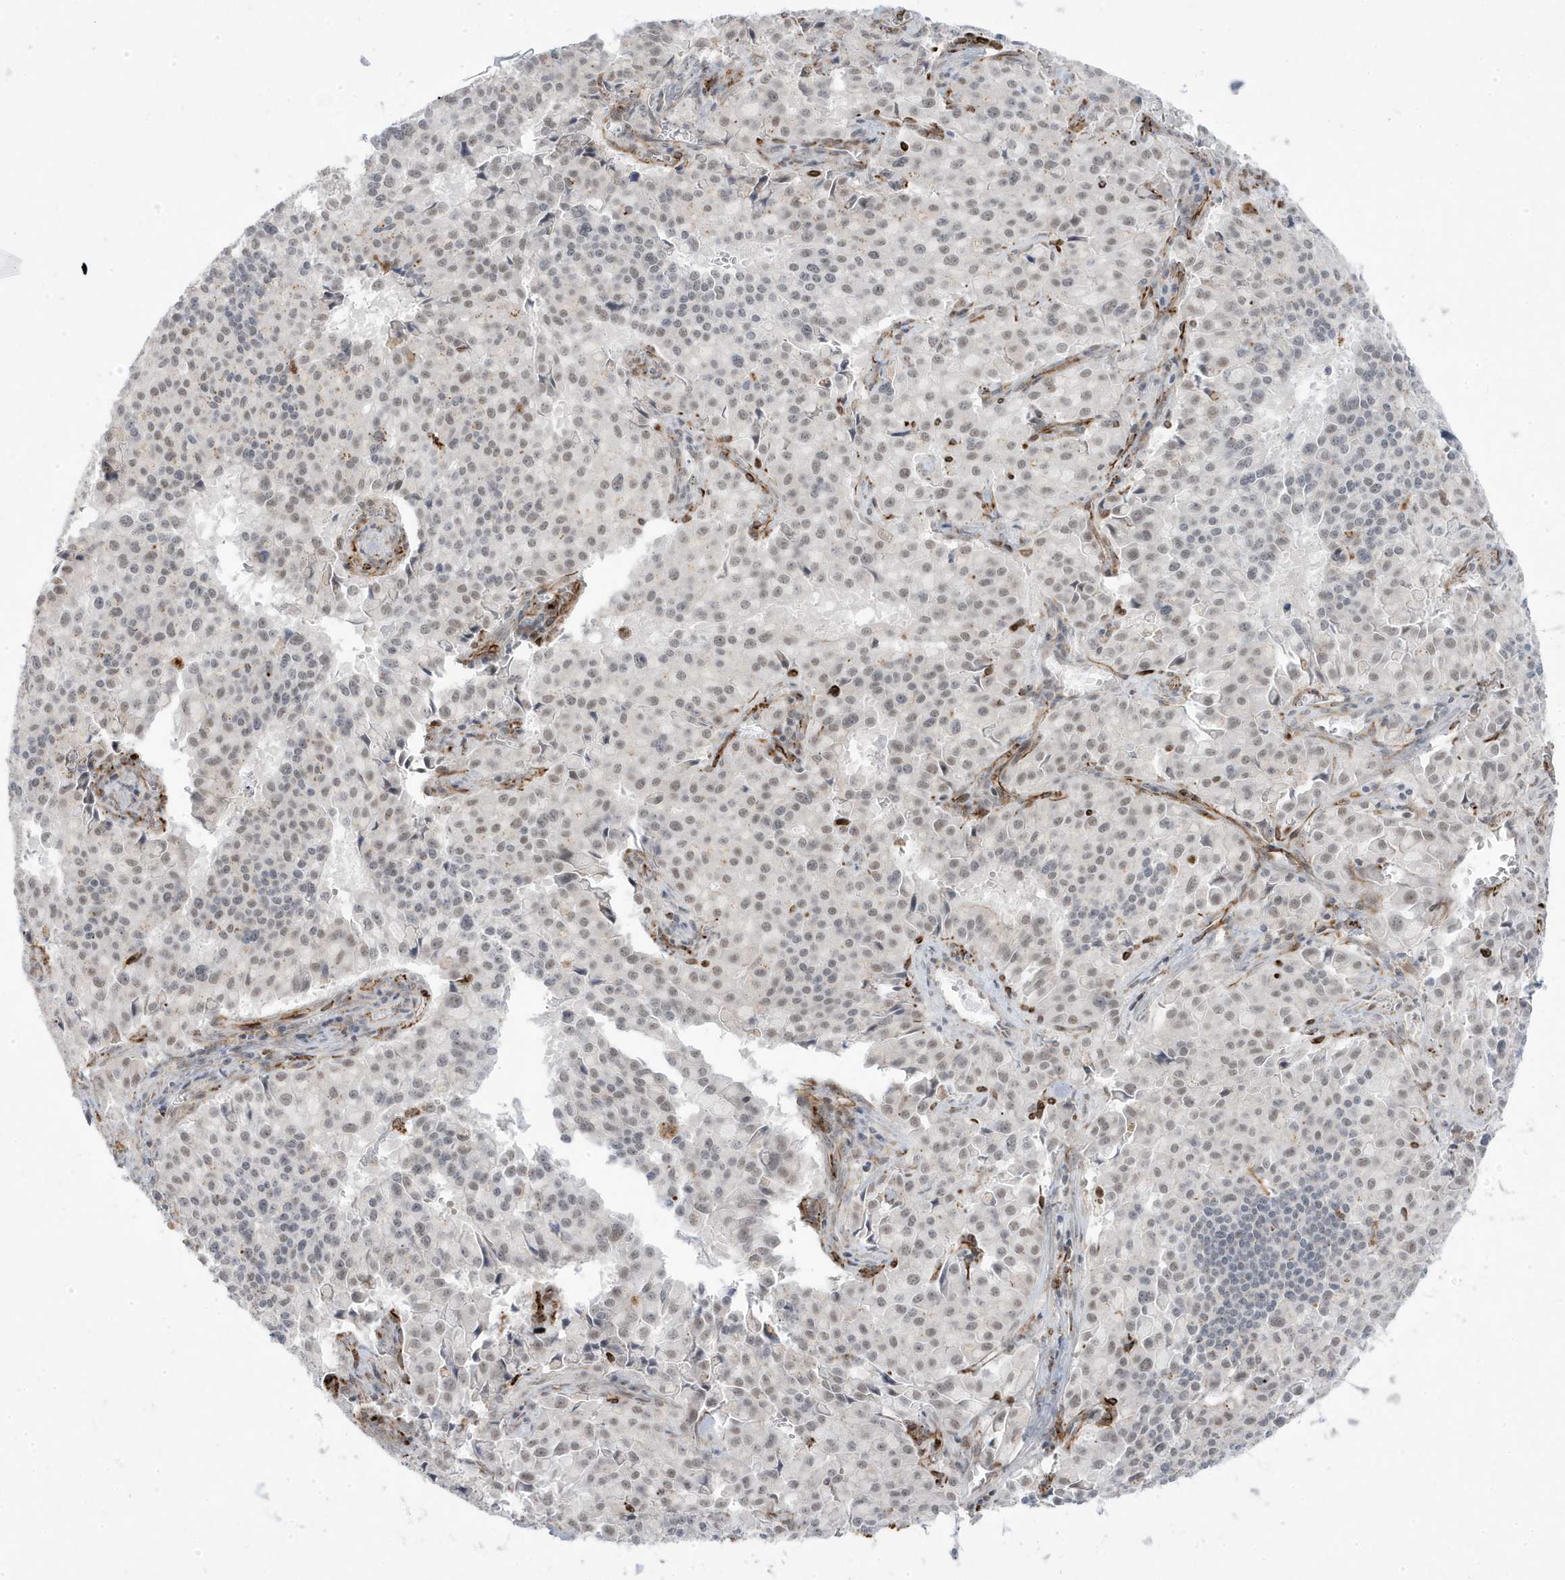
{"staining": {"intensity": "weak", "quantity": "25%-75%", "location": "nuclear"}, "tissue": "pancreatic cancer", "cell_type": "Tumor cells", "image_type": "cancer", "snomed": [{"axis": "morphology", "description": "Adenocarcinoma, NOS"}, {"axis": "topography", "description": "Pancreas"}], "caption": "DAB immunohistochemical staining of human pancreatic cancer (adenocarcinoma) displays weak nuclear protein expression in about 25%-75% of tumor cells. (DAB = brown stain, brightfield microscopy at high magnification).", "gene": "ADAMTSL3", "patient": {"sex": "male", "age": 65}}